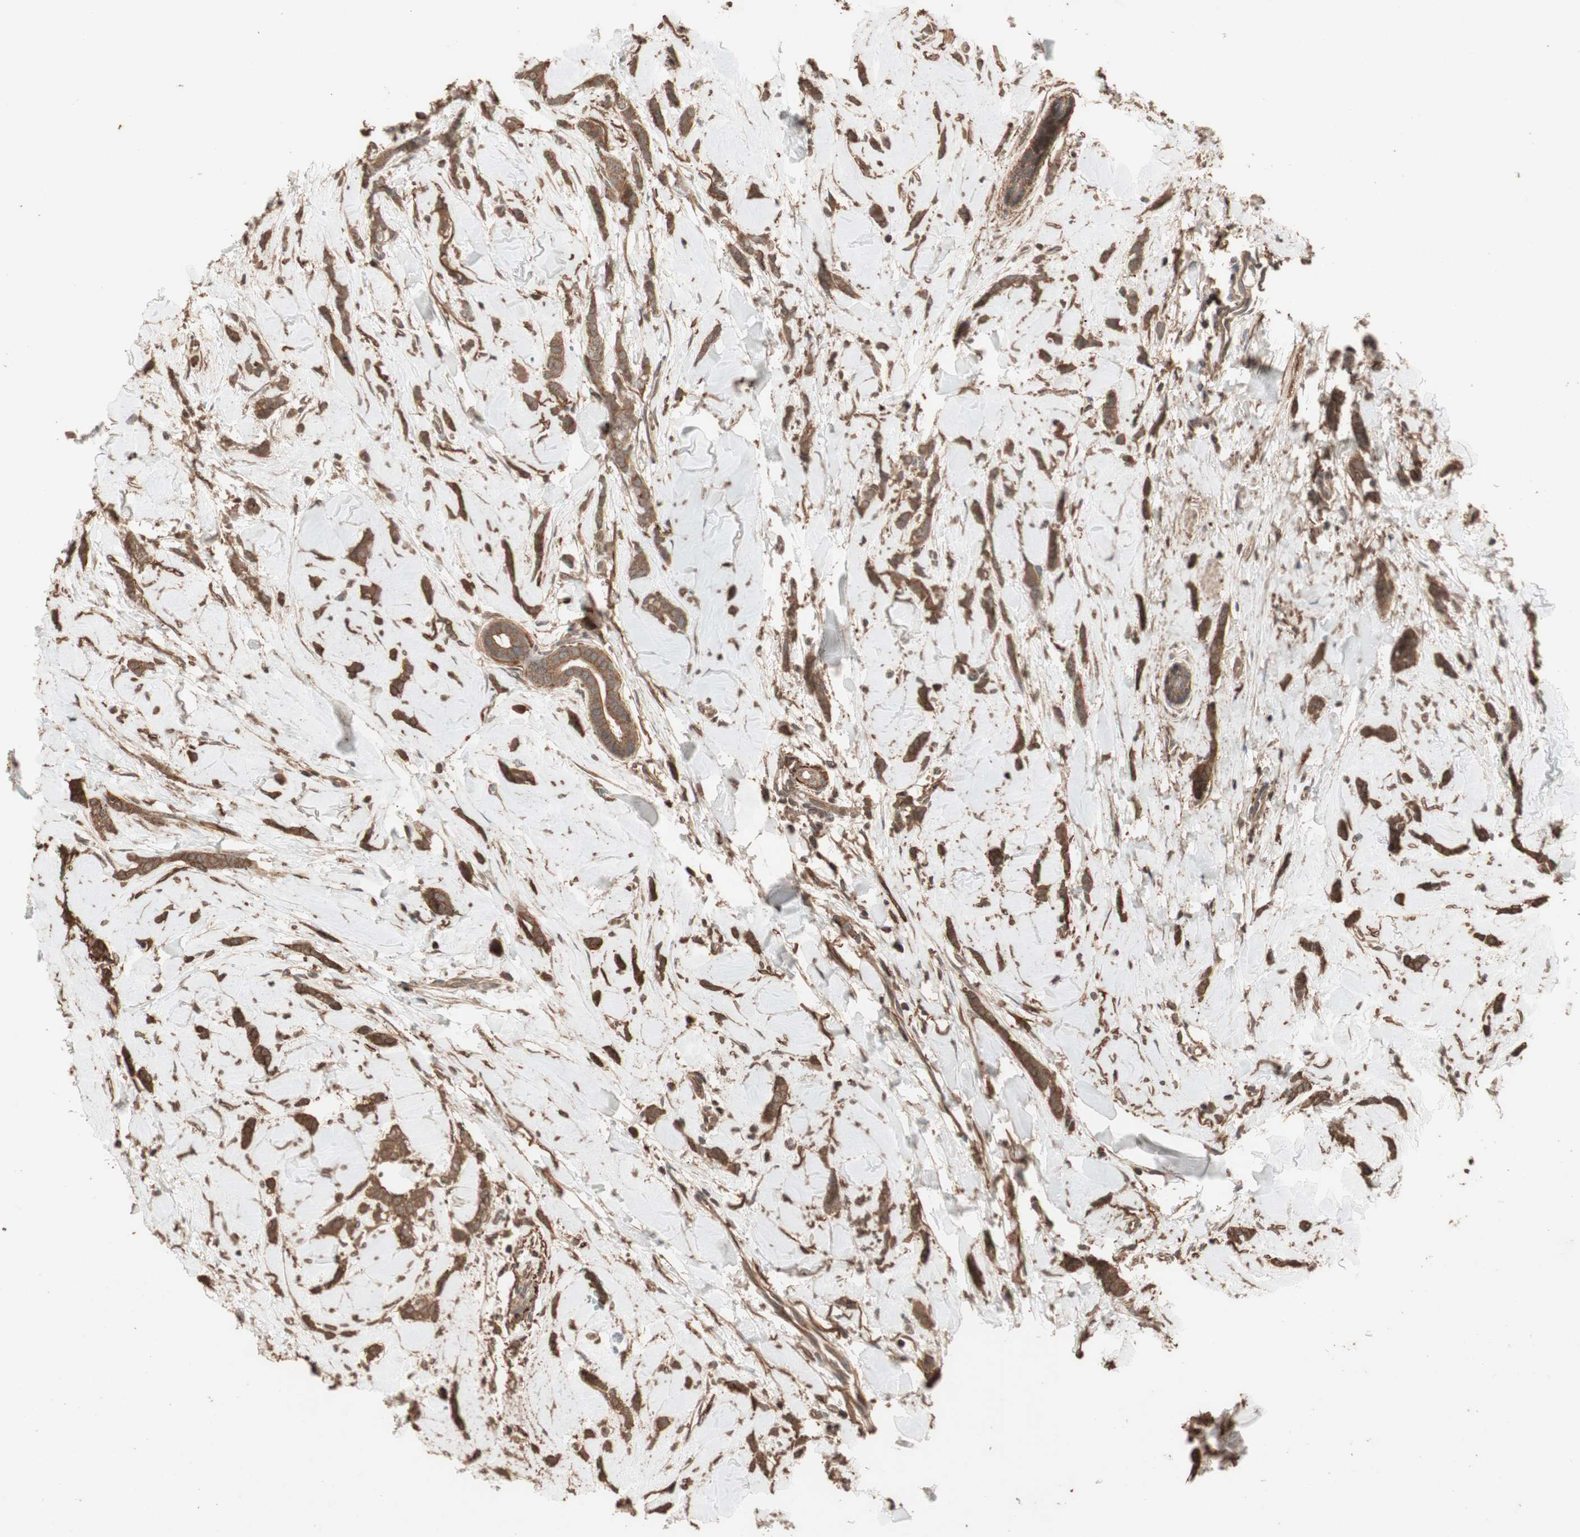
{"staining": {"intensity": "strong", "quantity": ">75%", "location": "cytoplasmic/membranous"}, "tissue": "breast cancer", "cell_type": "Tumor cells", "image_type": "cancer", "snomed": [{"axis": "morphology", "description": "Lobular carcinoma"}, {"axis": "topography", "description": "Skin"}, {"axis": "topography", "description": "Breast"}], "caption": "Brown immunohistochemical staining in human breast cancer demonstrates strong cytoplasmic/membranous positivity in about >75% of tumor cells. The staining is performed using DAB (3,3'-diaminobenzidine) brown chromogen to label protein expression. The nuclei are counter-stained blue using hematoxylin.", "gene": "USP20", "patient": {"sex": "female", "age": 46}}